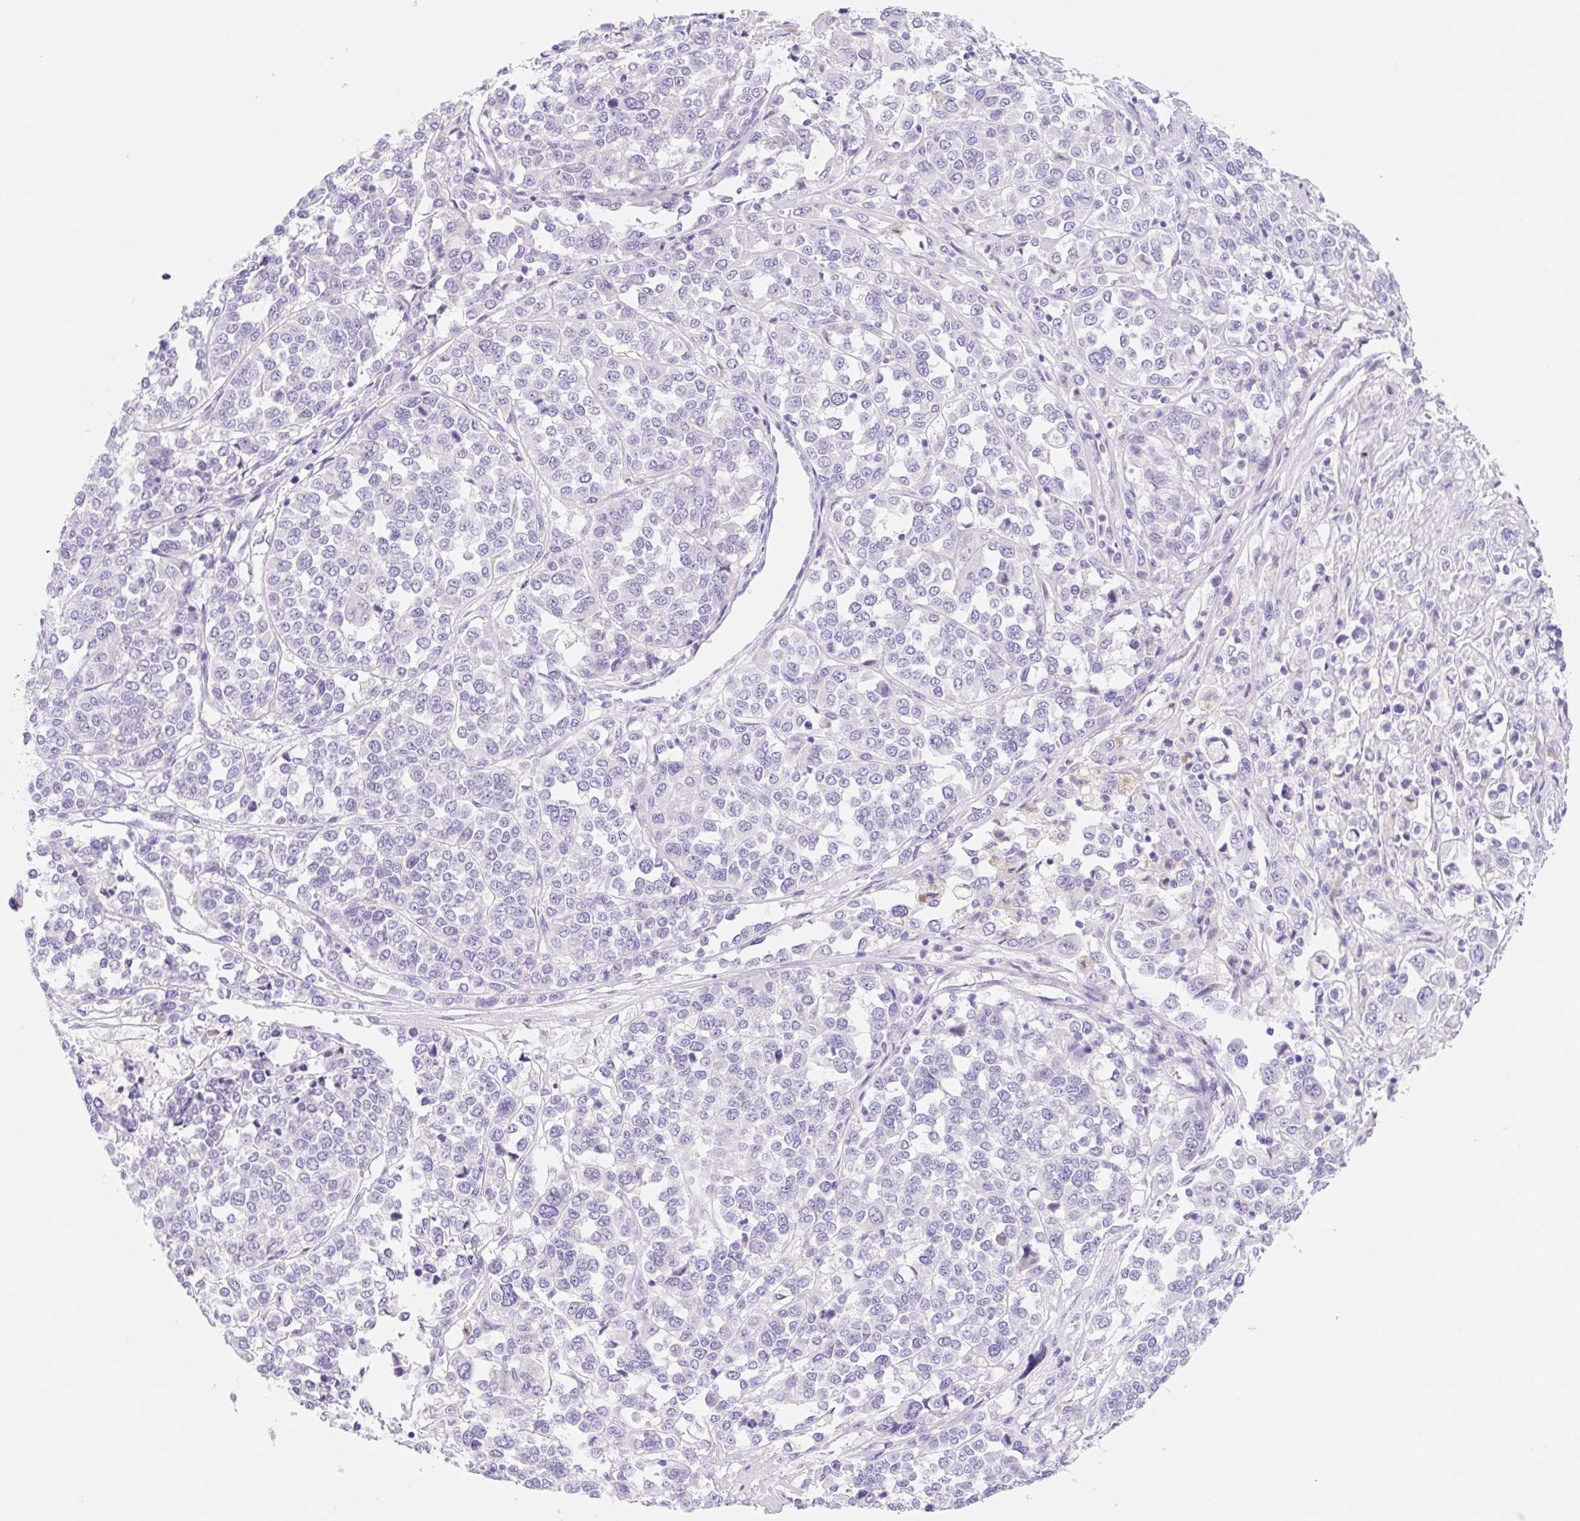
{"staining": {"intensity": "negative", "quantity": "none", "location": "none"}, "tissue": "melanoma", "cell_type": "Tumor cells", "image_type": "cancer", "snomed": [{"axis": "morphology", "description": "Malignant melanoma, Metastatic site"}, {"axis": "topography", "description": "Lymph node"}], "caption": "The micrograph exhibits no significant expression in tumor cells of malignant melanoma (metastatic site).", "gene": "KLK8", "patient": {"sex": "male", "age": 44}}